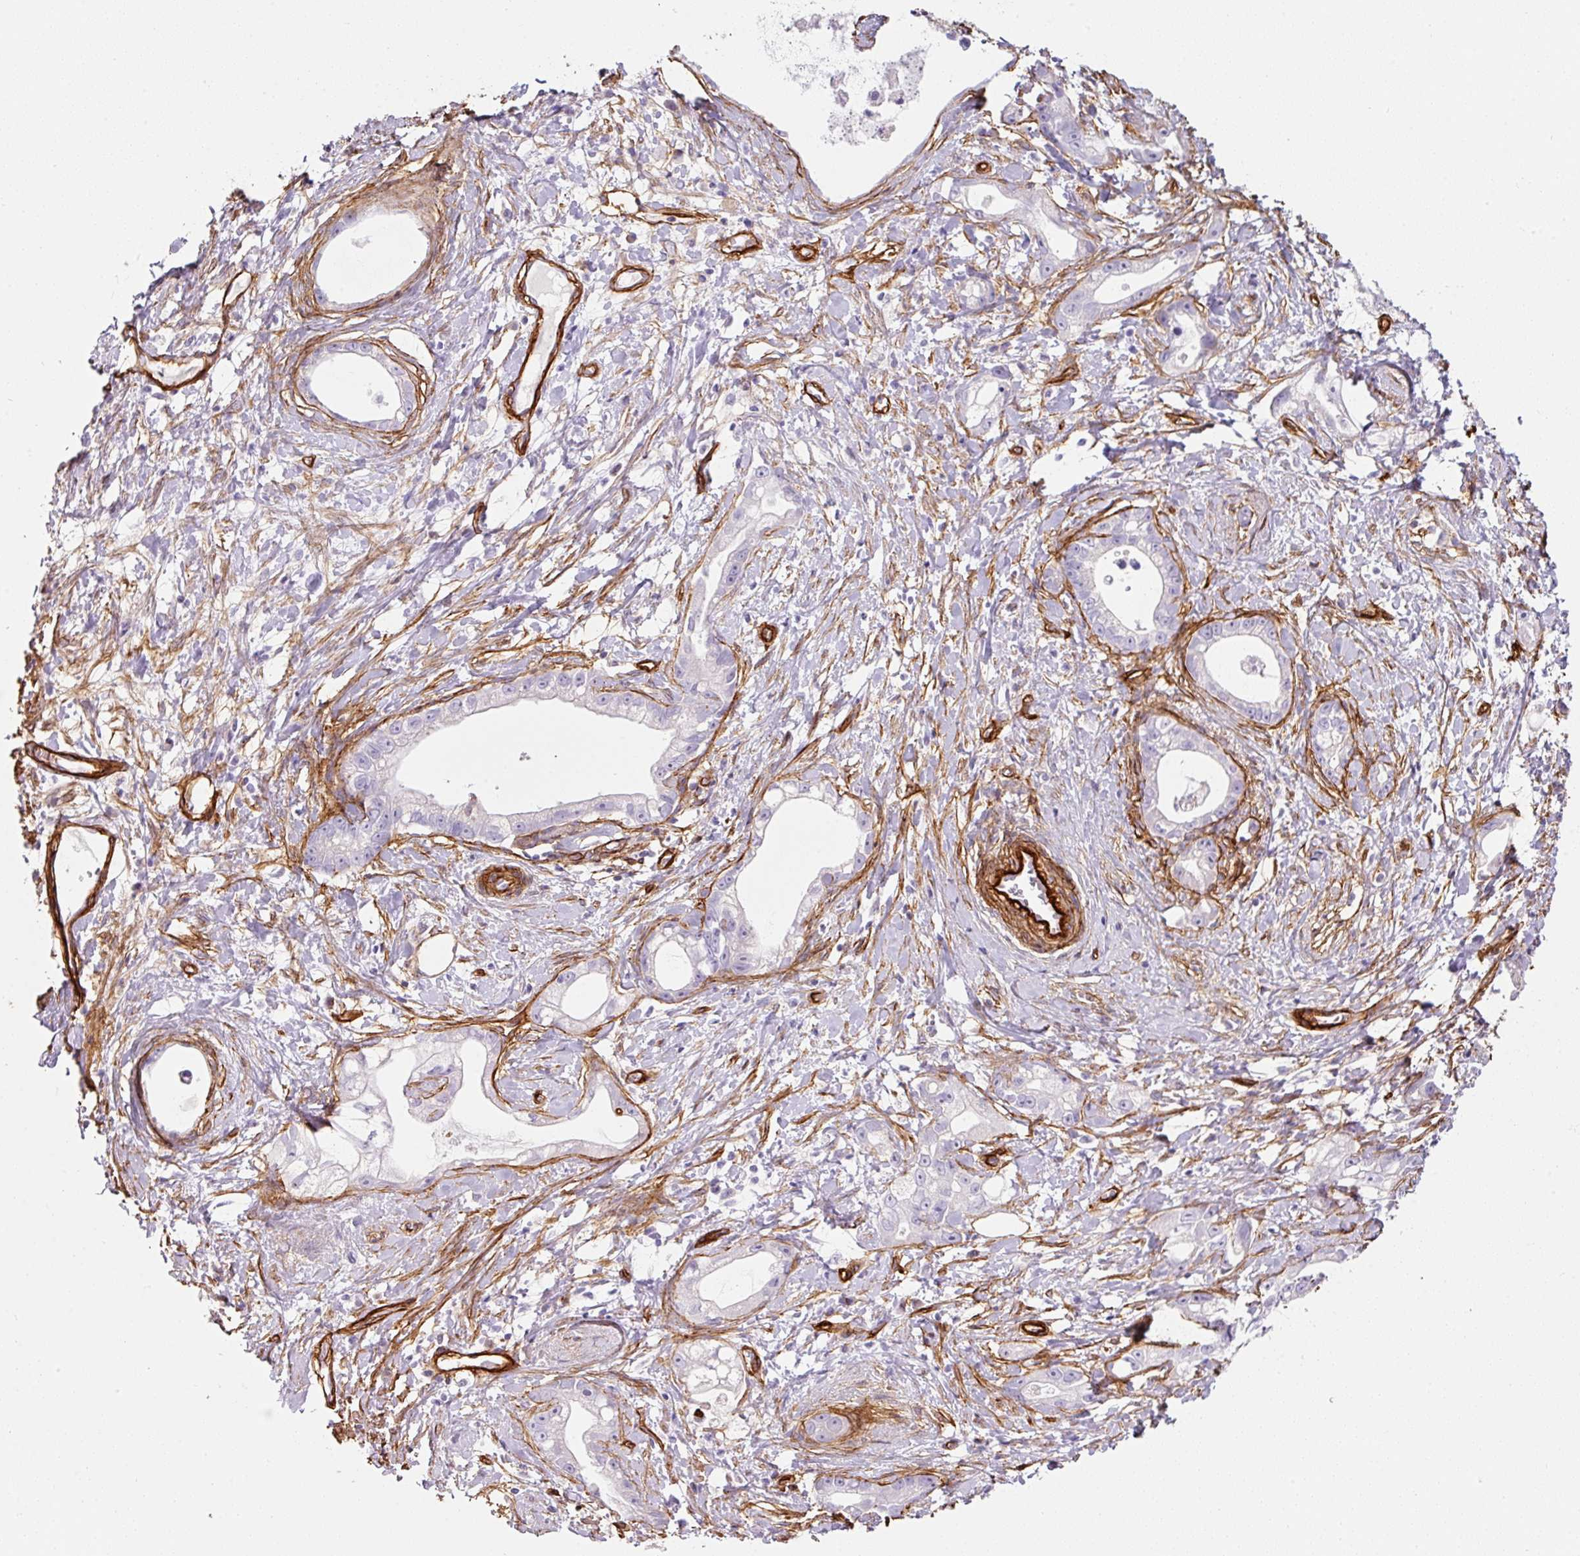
{"staining": {"intensity": "negative", "quantity": "none", "location": "none"}, "tissue": "stomach cancer", "cell_type": "Tumor cells", "image_type": "cancer", "snomed": [{"axis": "morphology", "description": "Adenocarcinoma, NOS"}, {"axis": "topography", "description": "Stomach"}], "caption": "An immunohistochemistry (IHC) photomicrograph of adenocarcinoma (stomach) is shown. There is no staining in tumor cells of adenocarcinoma (stomach).", "gene": "LOXL4", "patient": {"sex": "male", "age": 55}}